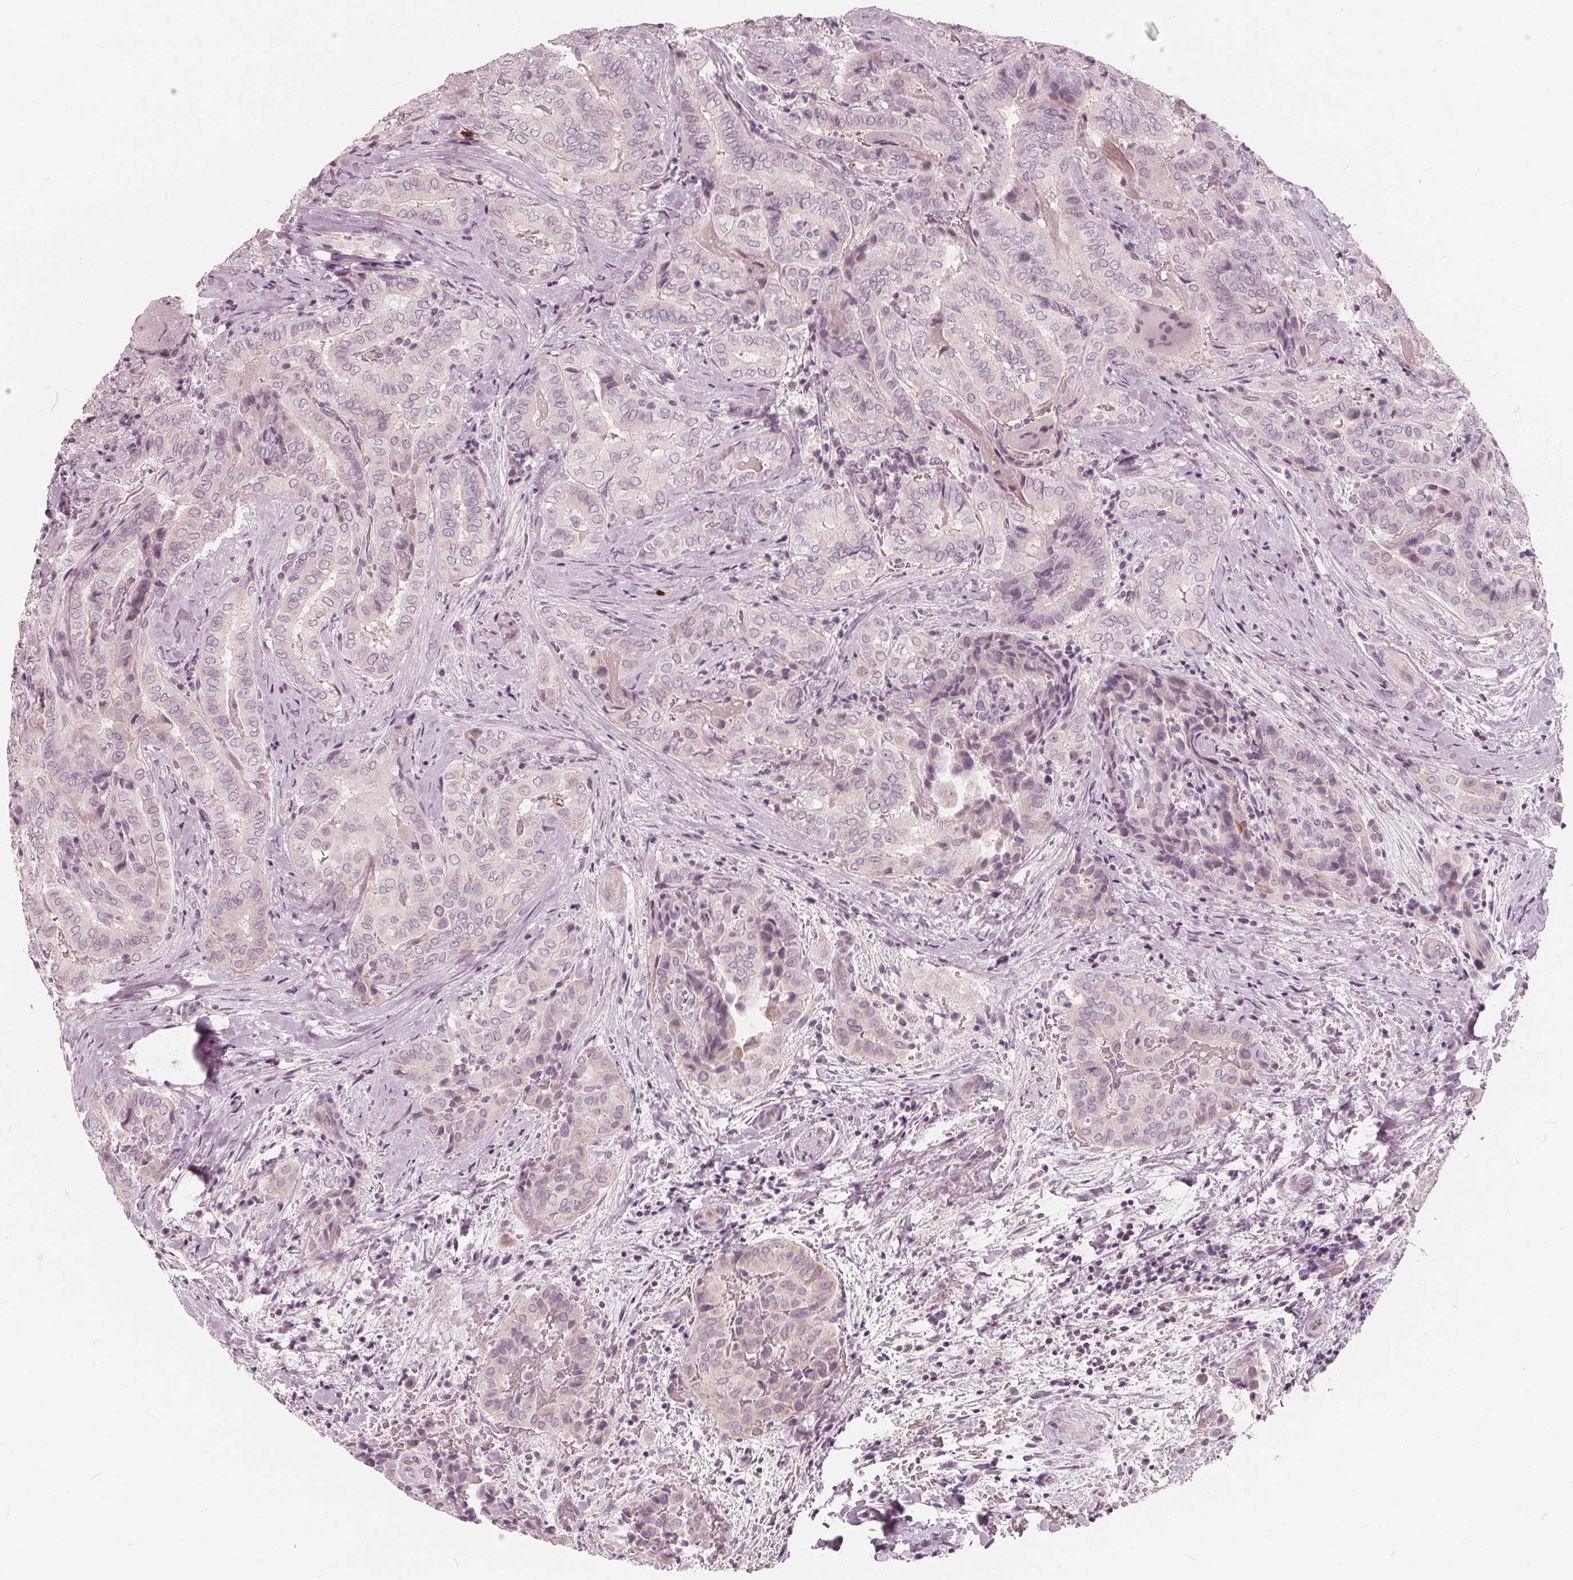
{"staining": {"intensity": "negative", "quantity": "none", "location": "none"}, "tissue": "thyroid cancer", "cell_type": "Tumor cells", "image_type": "cancer", "snomed": [{"axis": "morphology", "description": "Papillary adenocarcinoma, NOS"}, {"axis": "topography", "description": "Thyroid gland"}], "caption": "Papillary adenocarcinoma (thyroid) was stained to show a protein in brown. There is no significant expression in tumor cells. The staining was performed using DAB to visualize the protein expression in brown, while the nuclei were stained in blue with hematoxylin (Magnification: 20x).", "gene": "SAT2", "patient": {"sex": "female", "age": 61}}